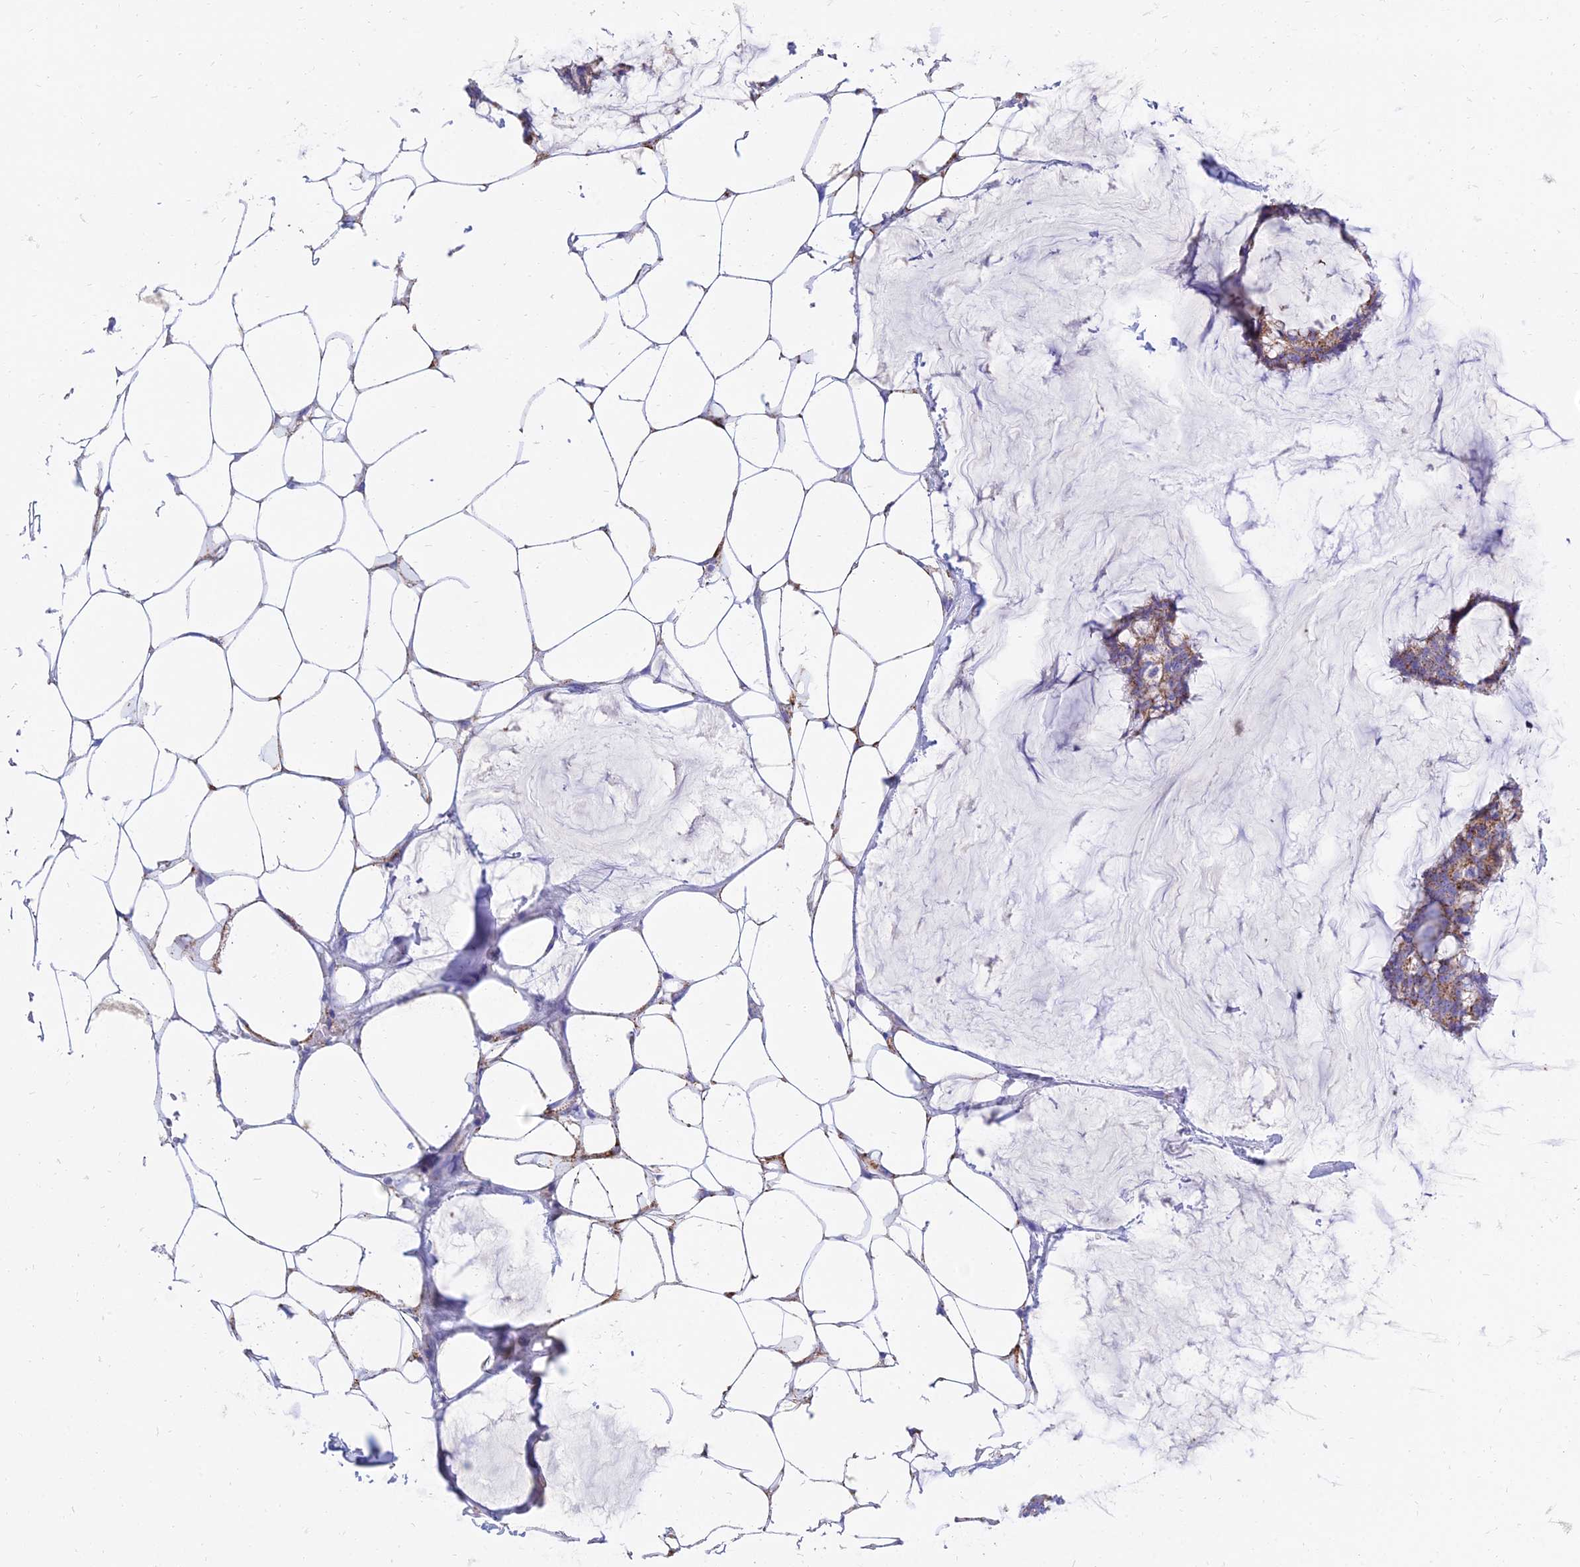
{"staining": {"intensity": "moderate", "quantity": "25%-75%", "location": "cytoplasmic/membranous"}, "tissue": "breast cancer", "cell_type": "Tumor cells", "image_type": "cancer", "snomed": [{"axis": "morphology", "description": "Duct carcinoma"}, {"axis": "topography", "description": "Breast"}], "caption": "Human breast invasive ductal carcinoma stained for a protein (brown) demonstrates moderate cytoplasmic/membranous positive positivity in approximately 25%-75% of tumor cells.", "gene": "PKN3", "patient": {"sex": "female", "age": 93}}